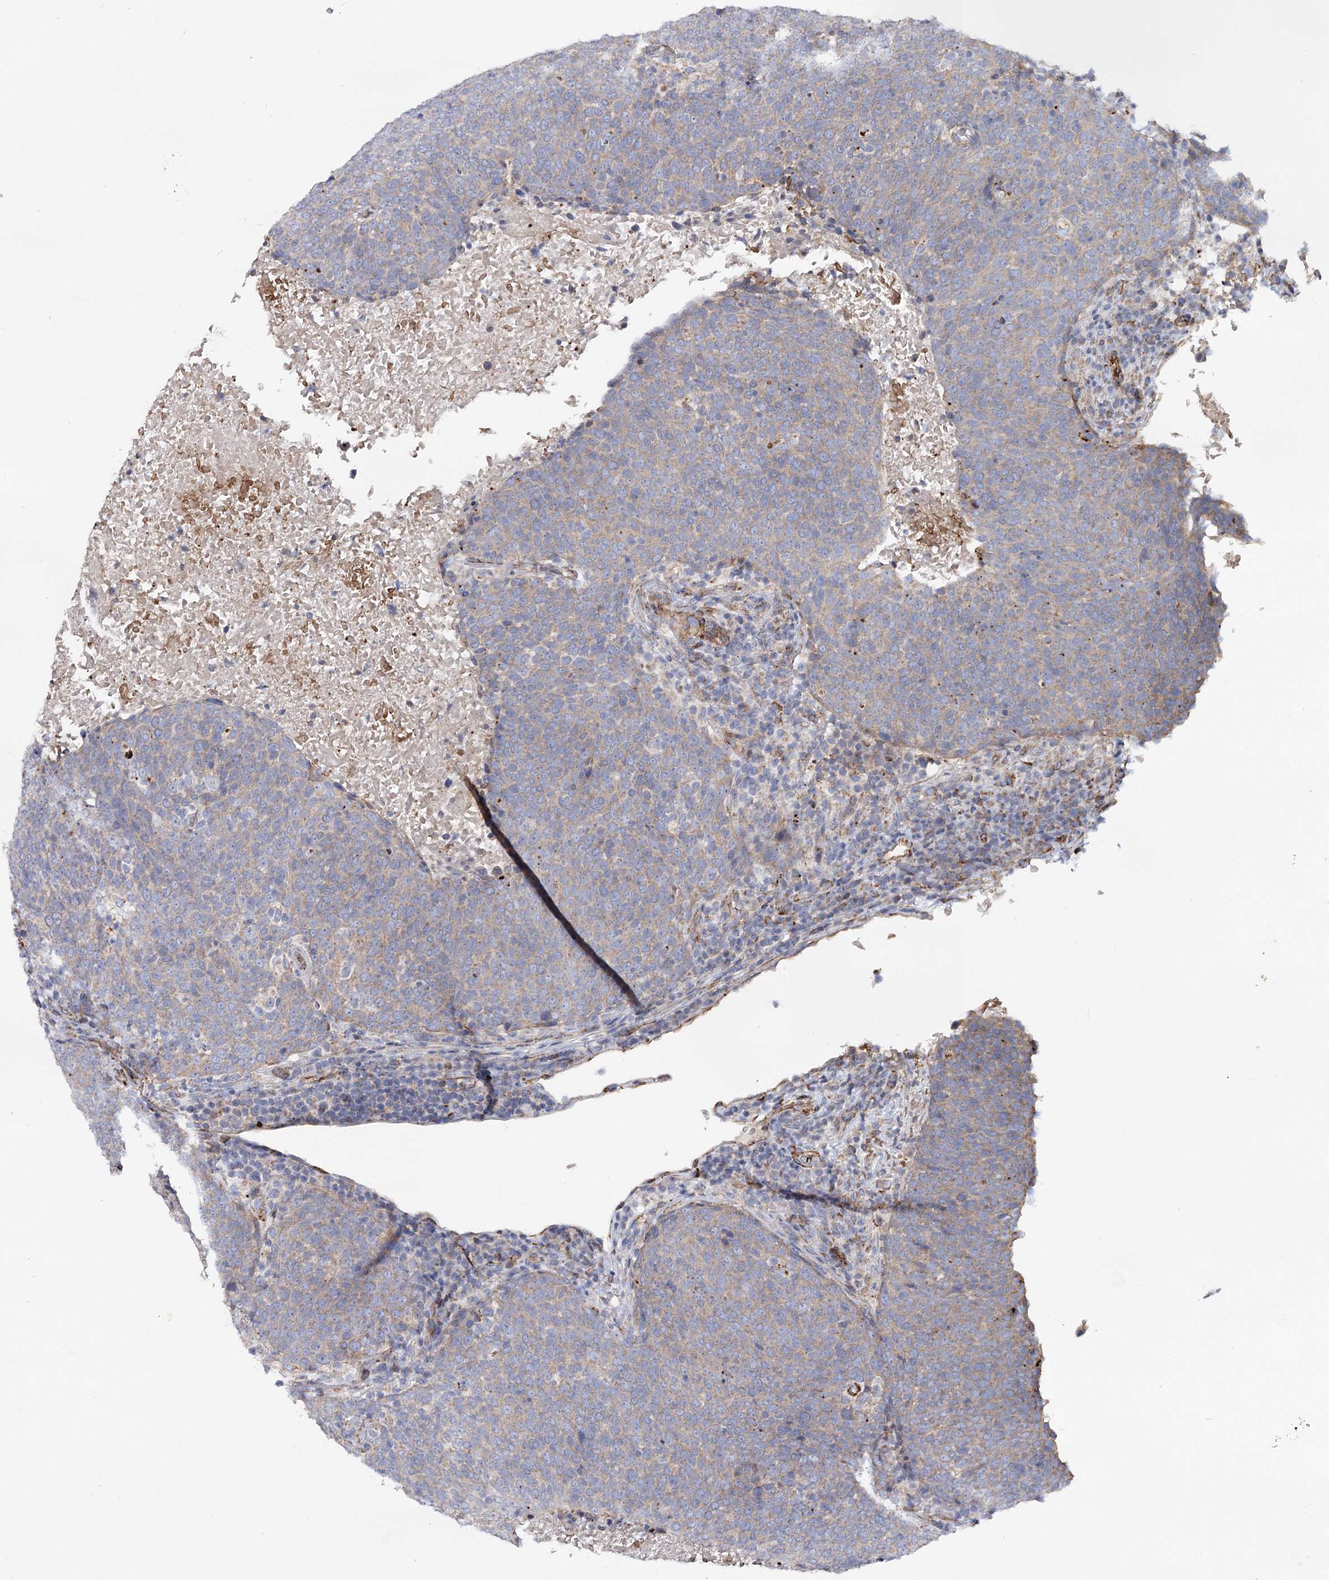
{"staining": {"intensity": "weak", "quantity": "<25%", "location": "cytoplasmic/membranous"}, "tissue": "head and neck cancer", "cell_type": "Tumor cells", "image_type": "cancer", "snomed": [{"axis": "morphology", "description": "Squamous cell carcinoma, NOS"}, {"axis": "morphology", "description": "Squamous cell carcinoma, metastatic, NOS"}, {"axis": "topography", "description": "Lymph node"}, {"axis": "topography", "description": "Head-Neck"}], "caption": "Micrograph shows no significant protein positivity in tumor cells of head and neck squamous cell carcinoma.", "gene": "TMEM164", "patient": {"sex": "male", "age": 62}}